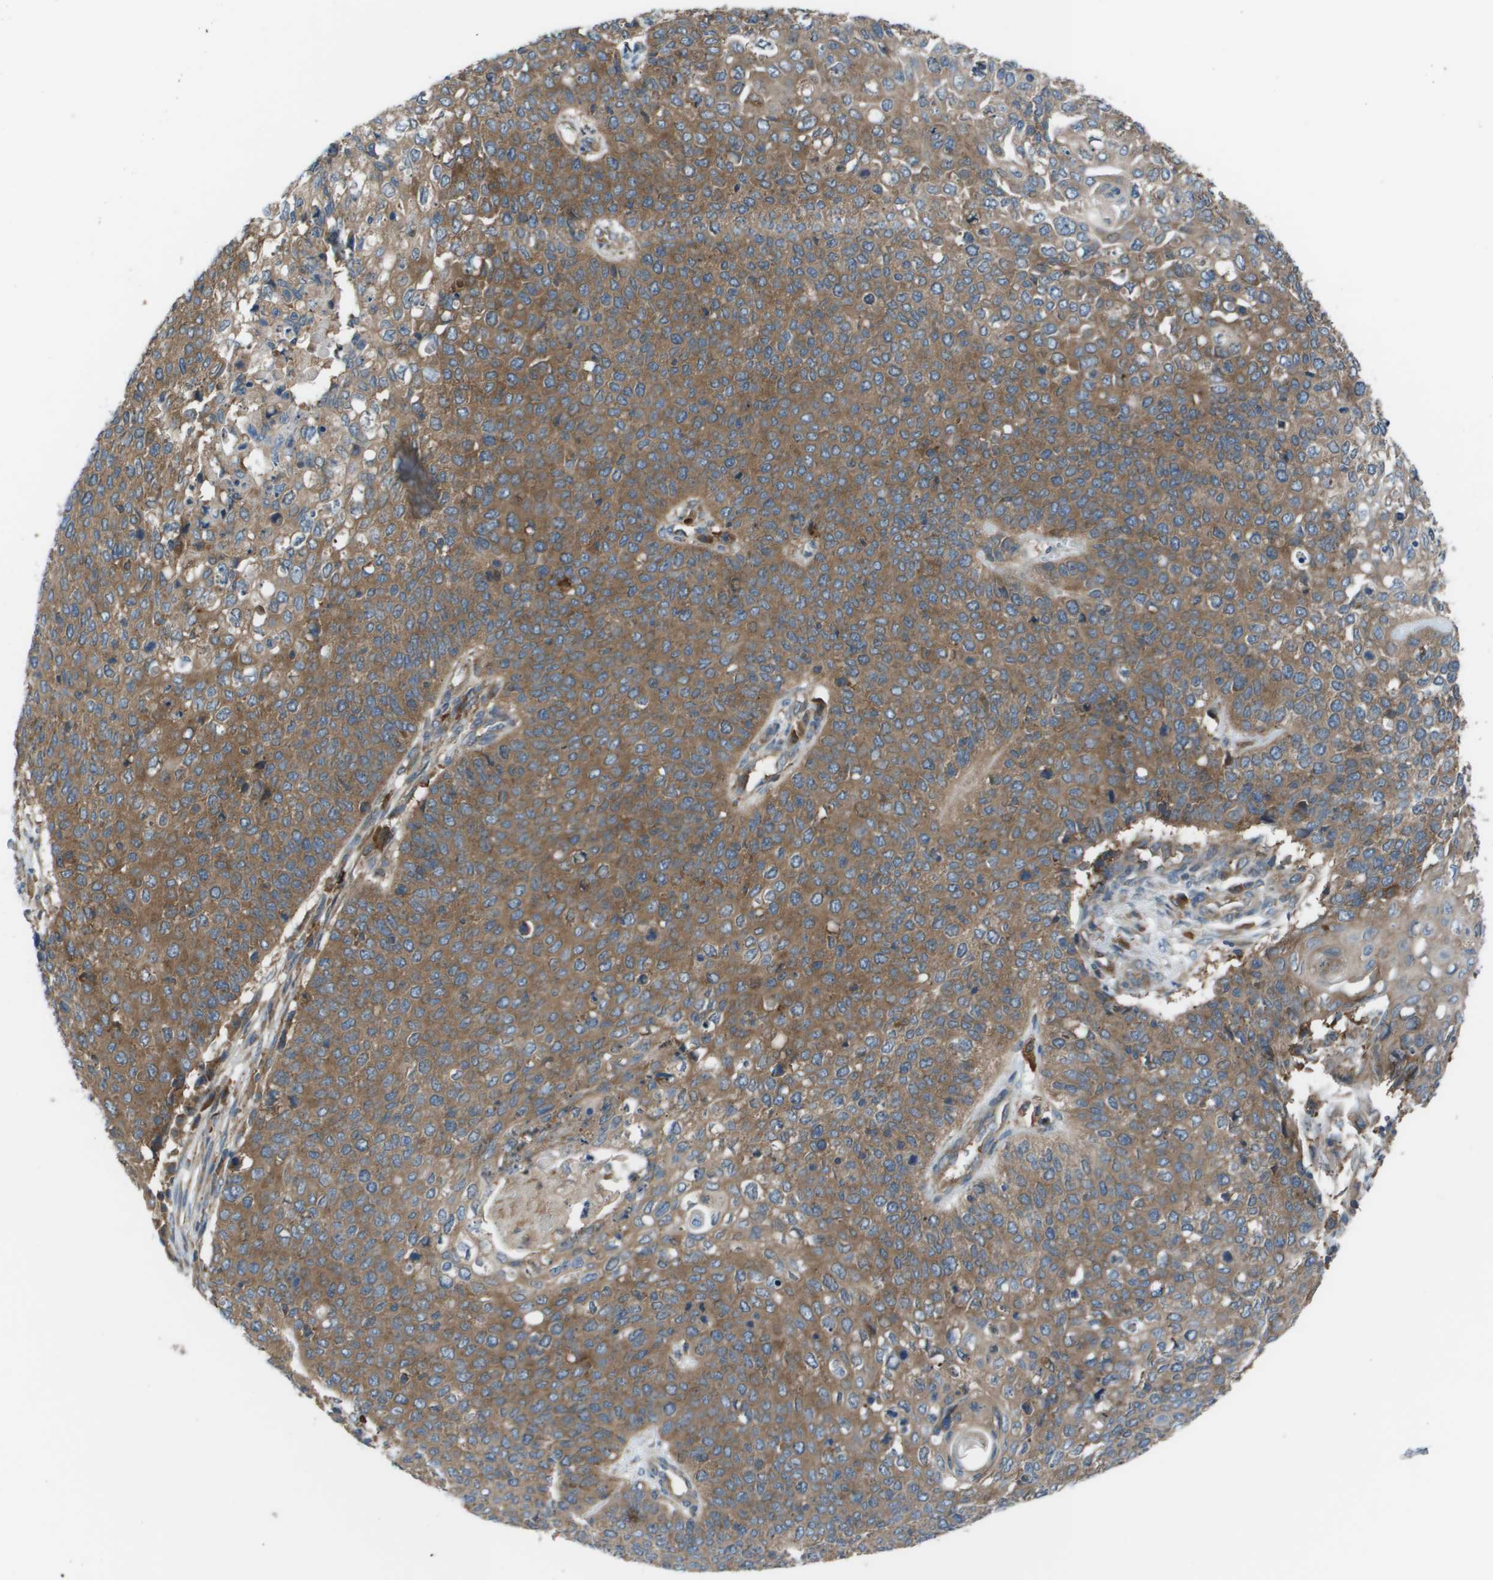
{"staining": {"intensity": "moderate", "quantity": ">75%", "location": "cytoplasmic/membranous"}, "tissue": "cervical cancer", "cell_type": "Tumor cells", "image_type": "cancer", "snomed": [{"axis": "morphology", "description": "Squamous cell carcinoma, NOS"}, {"axis": "topography", "description": "Cervix"}], "caption": "IHC photomicrograph of human cervical cancer (squamous cell carcinoma) stained for a protein (brown), which displays medium levels of moderate cytoplasmic/membranous positivity in about >75% of tumor cells.", "gene": "EIF3B", "patient": {"sex": "female", "age": 39}}